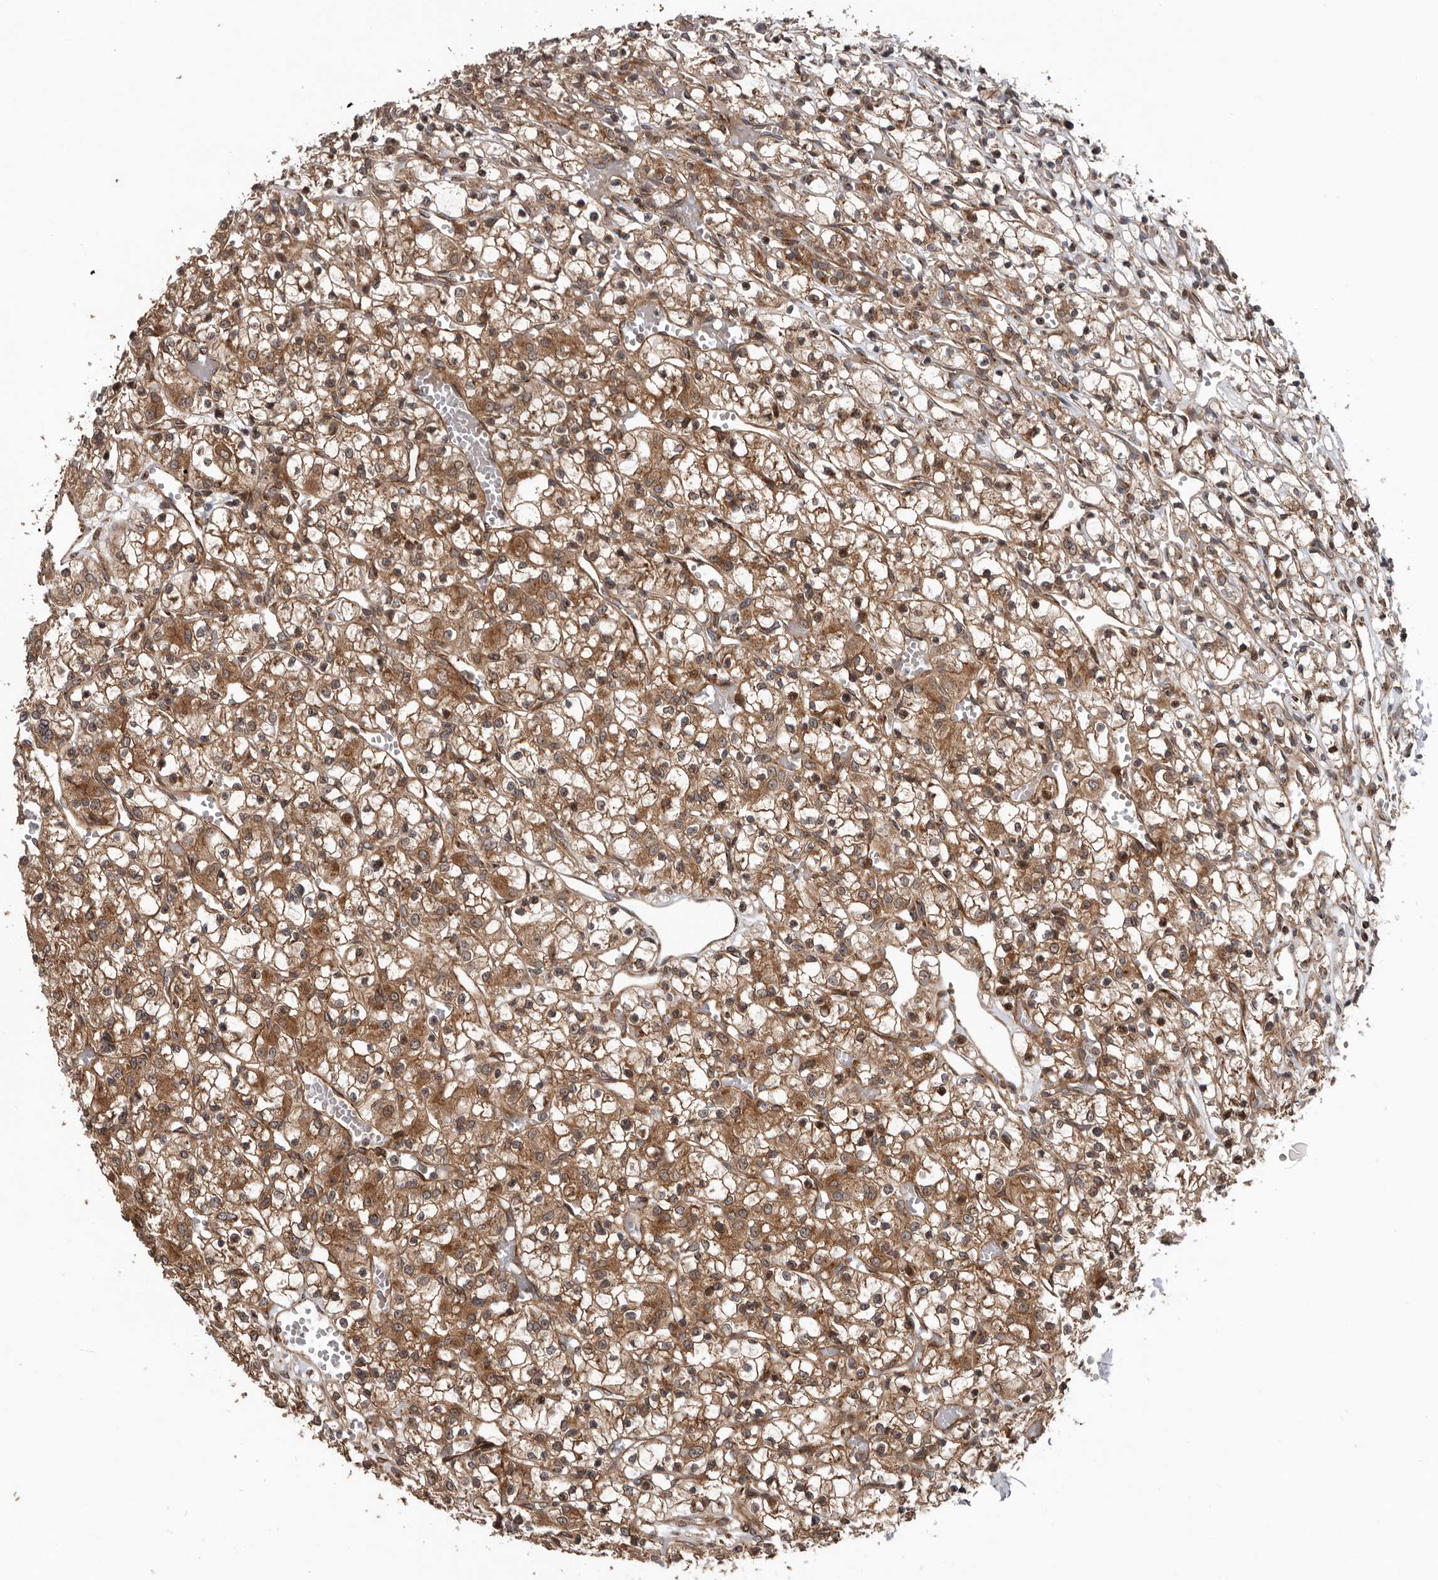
{"staining": {"intensity": "moderate", "quantity": ">75%", "location": "cytoplasmic/membranous"}, "tissue": "renal cancer", "cell_type": "Tumor cells", "image_type": "cancer", "snomed": [{"axis": "morphology", "description": "Adenocarcinoma, NOS"}, {"axis": "topography", "description": "Kidney"}], "caption": "Renal adenocarcinoma was stained to show a protein in brown. There is medium levels of moderate cytoplasmic/membranous staining in about >75% of tumor cells.", "gene": "CCDC190", "patient": {"sex": "female", "age": 59}}